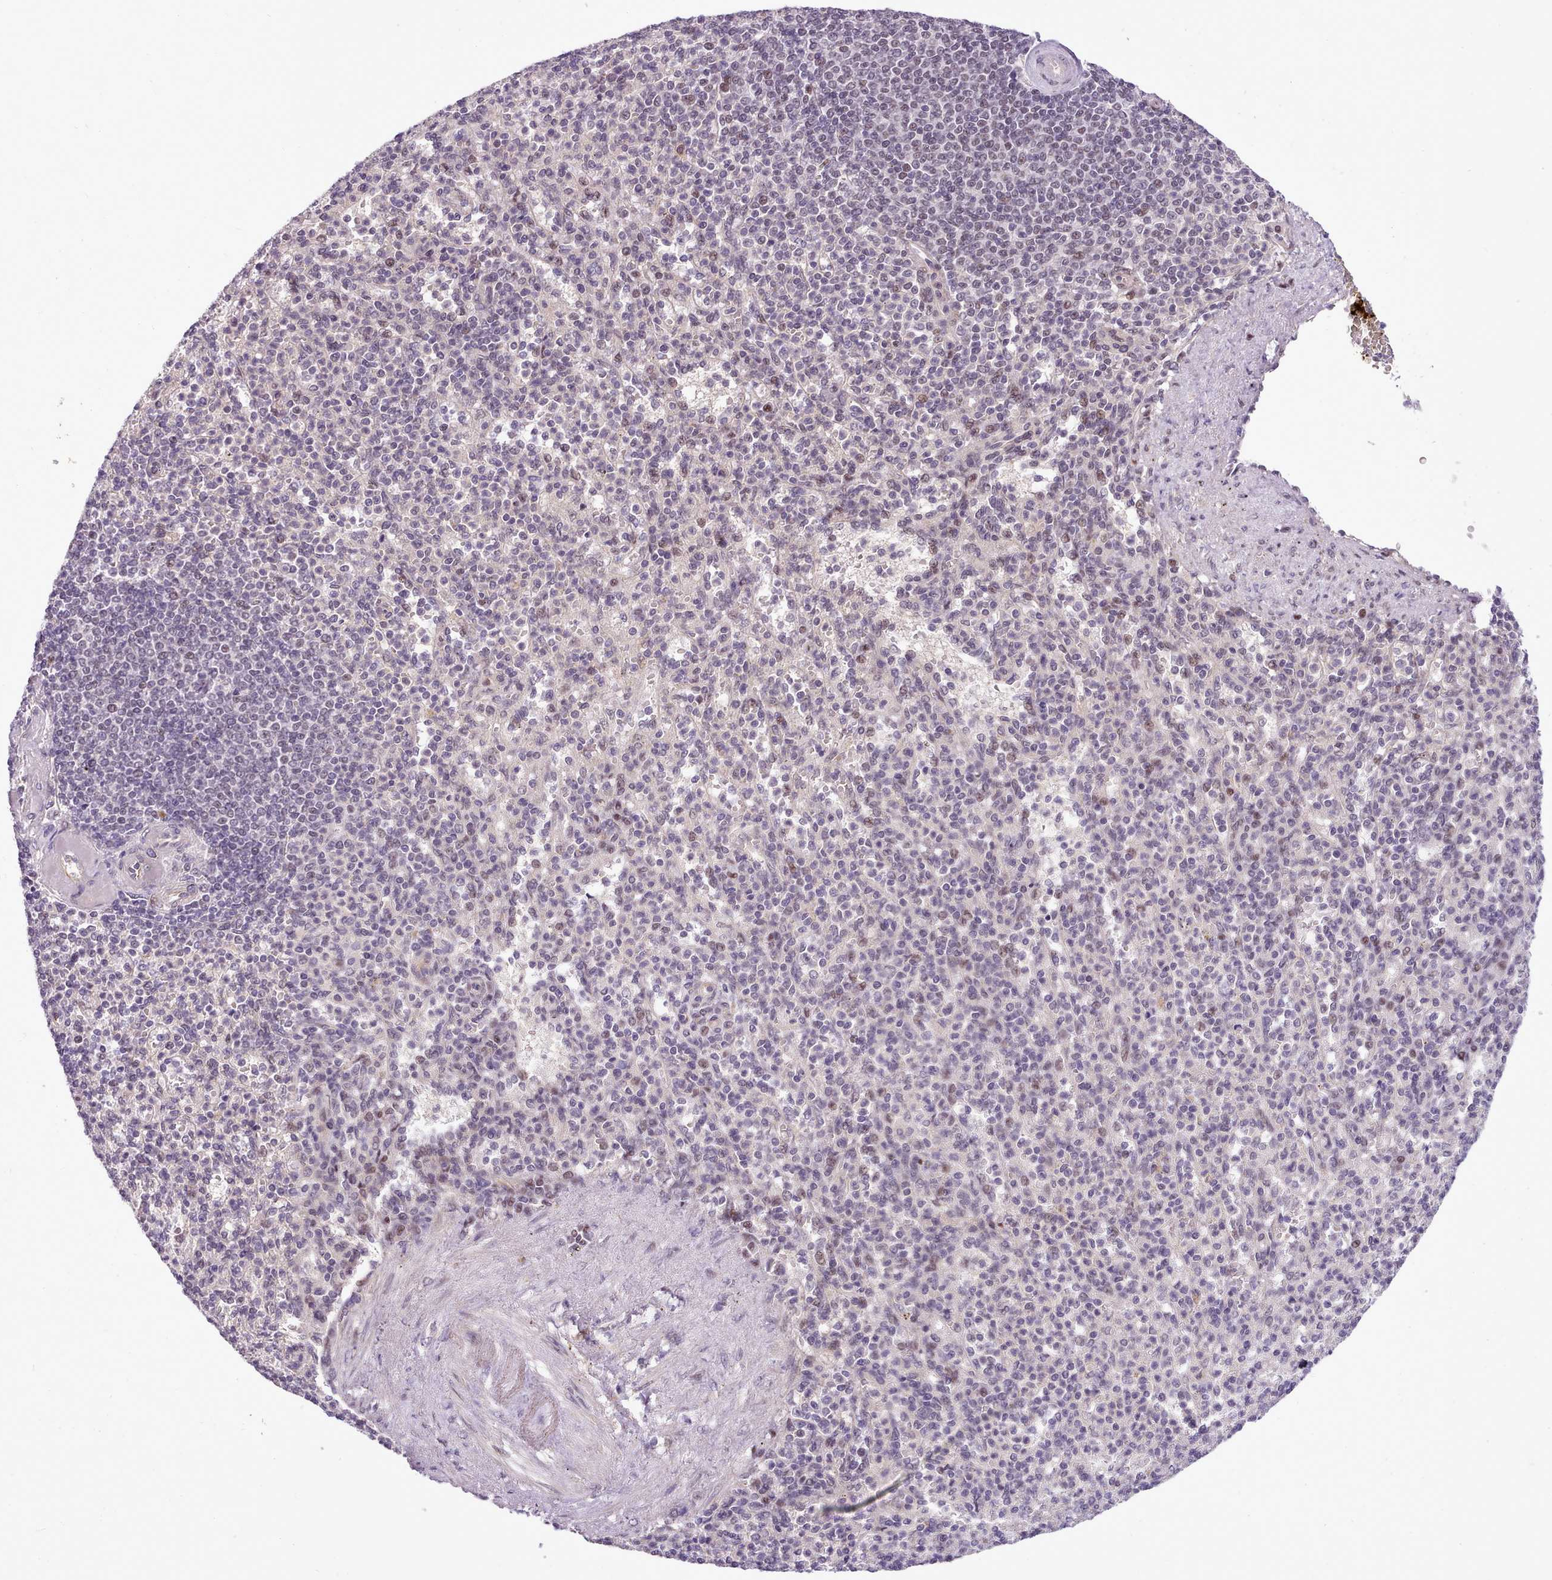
{"staining": {"intensity": "moderate", "quantity": "<25%", "location": "nuclear"}, "tissue": "spleen", "cell_type": "Cells in red pulp", "image_type": "normal", "snomed": [{"axis": "morphology", "description": "Normal tissue, NOS"}, {"axis": "topography", "description": "Spleen"}], "caption": "Cells in red pulp demonstrate low levels of moderate nuclear positivity in approximately <25% of cells in normal human spleen. The protein is shown in brown color, while the nuclei are stained blue.", "gene": "HOXB7", "patient": {"sex": "female", "age": 74}}